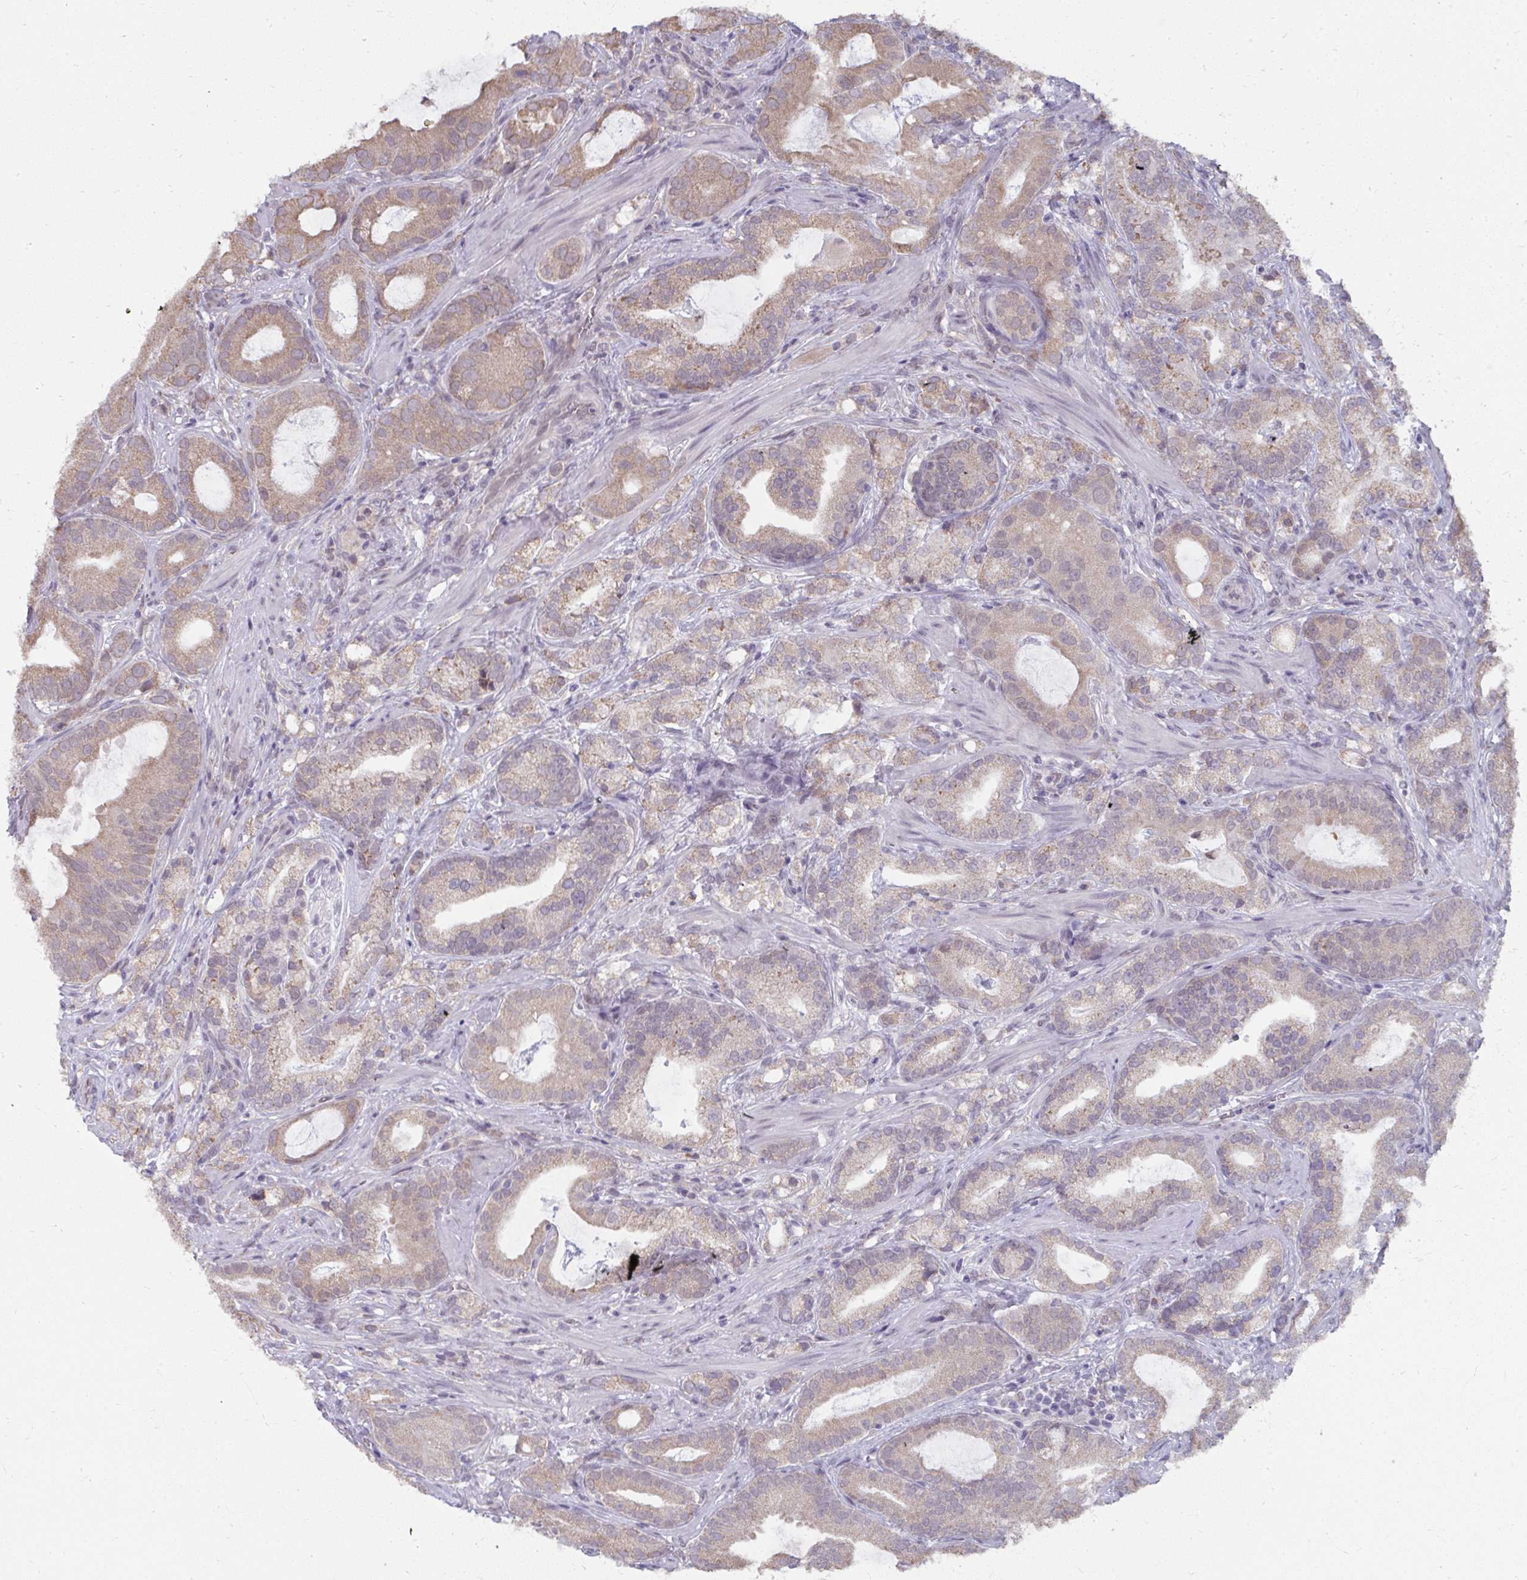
{"staining": {"intensity": "weak", "quantity": "25%-75%", "location": "cytoplasmic/membranous"}, "tissue": "prostate cancer", "cell_type": "Tumor cells", "image_type": "cancer", "snomed": [{"axis": "morphology", "description": "Adenocarcinoma, High grade"}, {"axis": "topography", "description": "Prostate"}], "caption": "IHC of human prostate adenocarcinoma (high-grade) displays low levels of weak cytoplasmic/membranous positivity in about 25%-75% of tumor cells.", "gene": "NMNAT1", "patient": {"sex": "male", "age": 65}}